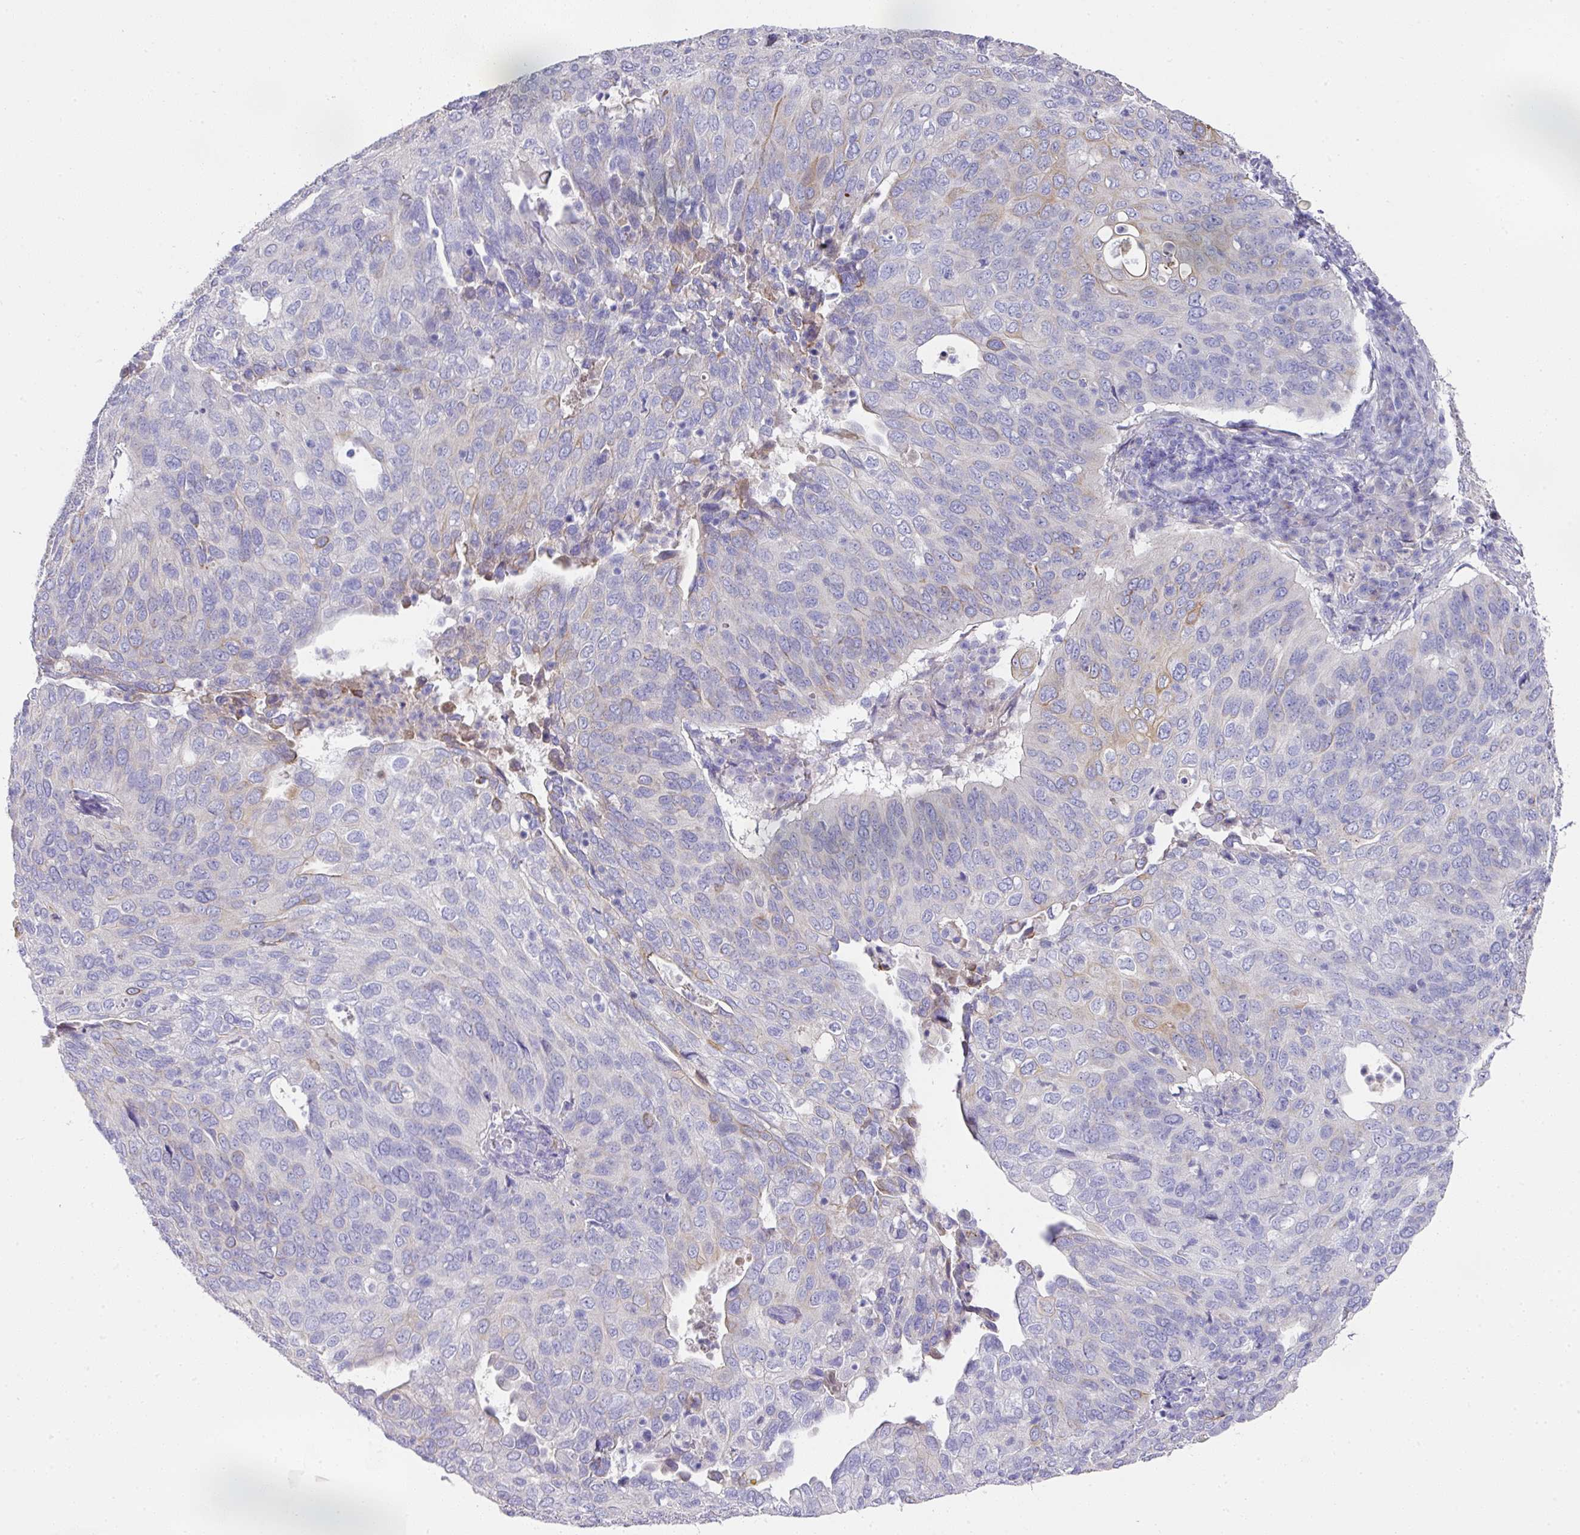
{"staining": {"intensity": "weak", "quantity": "<25%", "location": "cytoplasmic/membranous"}, "tissue": "cervical cancer", "cell_type": "Tumor cells", "image_type": "cancer", "snomed": [{"axis": "morphology", "description": "Squamous cell carcinoma, NOS"}, {"axis": "topography", "description": "Cervix"}], "caption": "Micrograph shows no significant protein positivity in tumor cells of cervical cancer (squamous cell carcinoma). (DAB (3,3'-diaminobenzidine) IHC with hematoxylin counter stain).", "gene": "TARM1", "patient": {"sex": "female", "age": 36}}